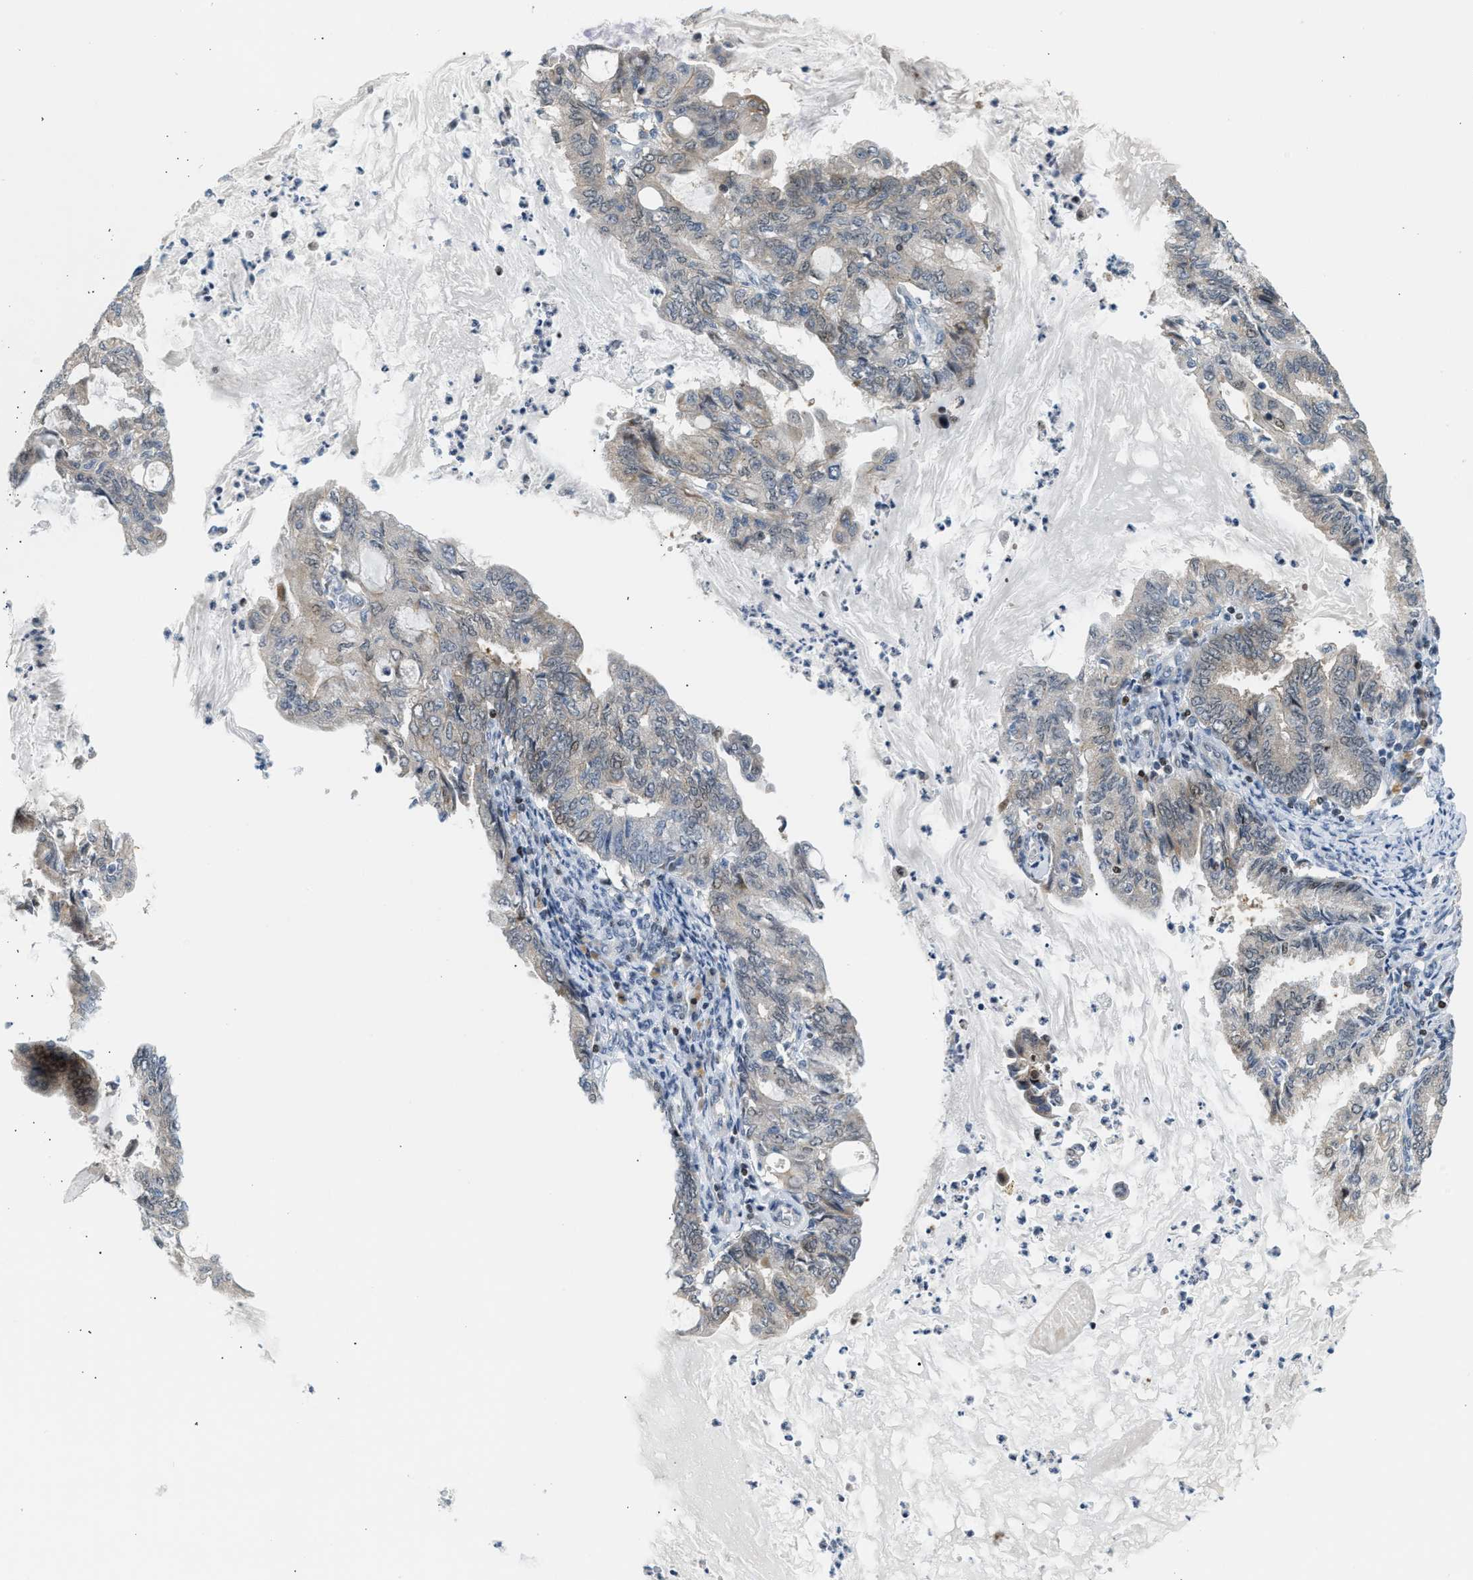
{"staining": {"intensity": "weak", "quantity": "<25%", "location": "cytoplasmic/membranous"}, "tissue": "endometrial cancer", "cell_type": "Tumor cells", "image_type": "cancer", "snomed": [{"axis": "morphology", "description": "Adenocarcinoma, NOS"}, {"axis": "topography", "description": "Endometrium"}], "caption": "Histopathology image shows no protein positivity in tumor cells of adenocarcinoma (endometrial) tissue.", "gene": "NPS", "patient": {"sex": "female", "age": 86}}